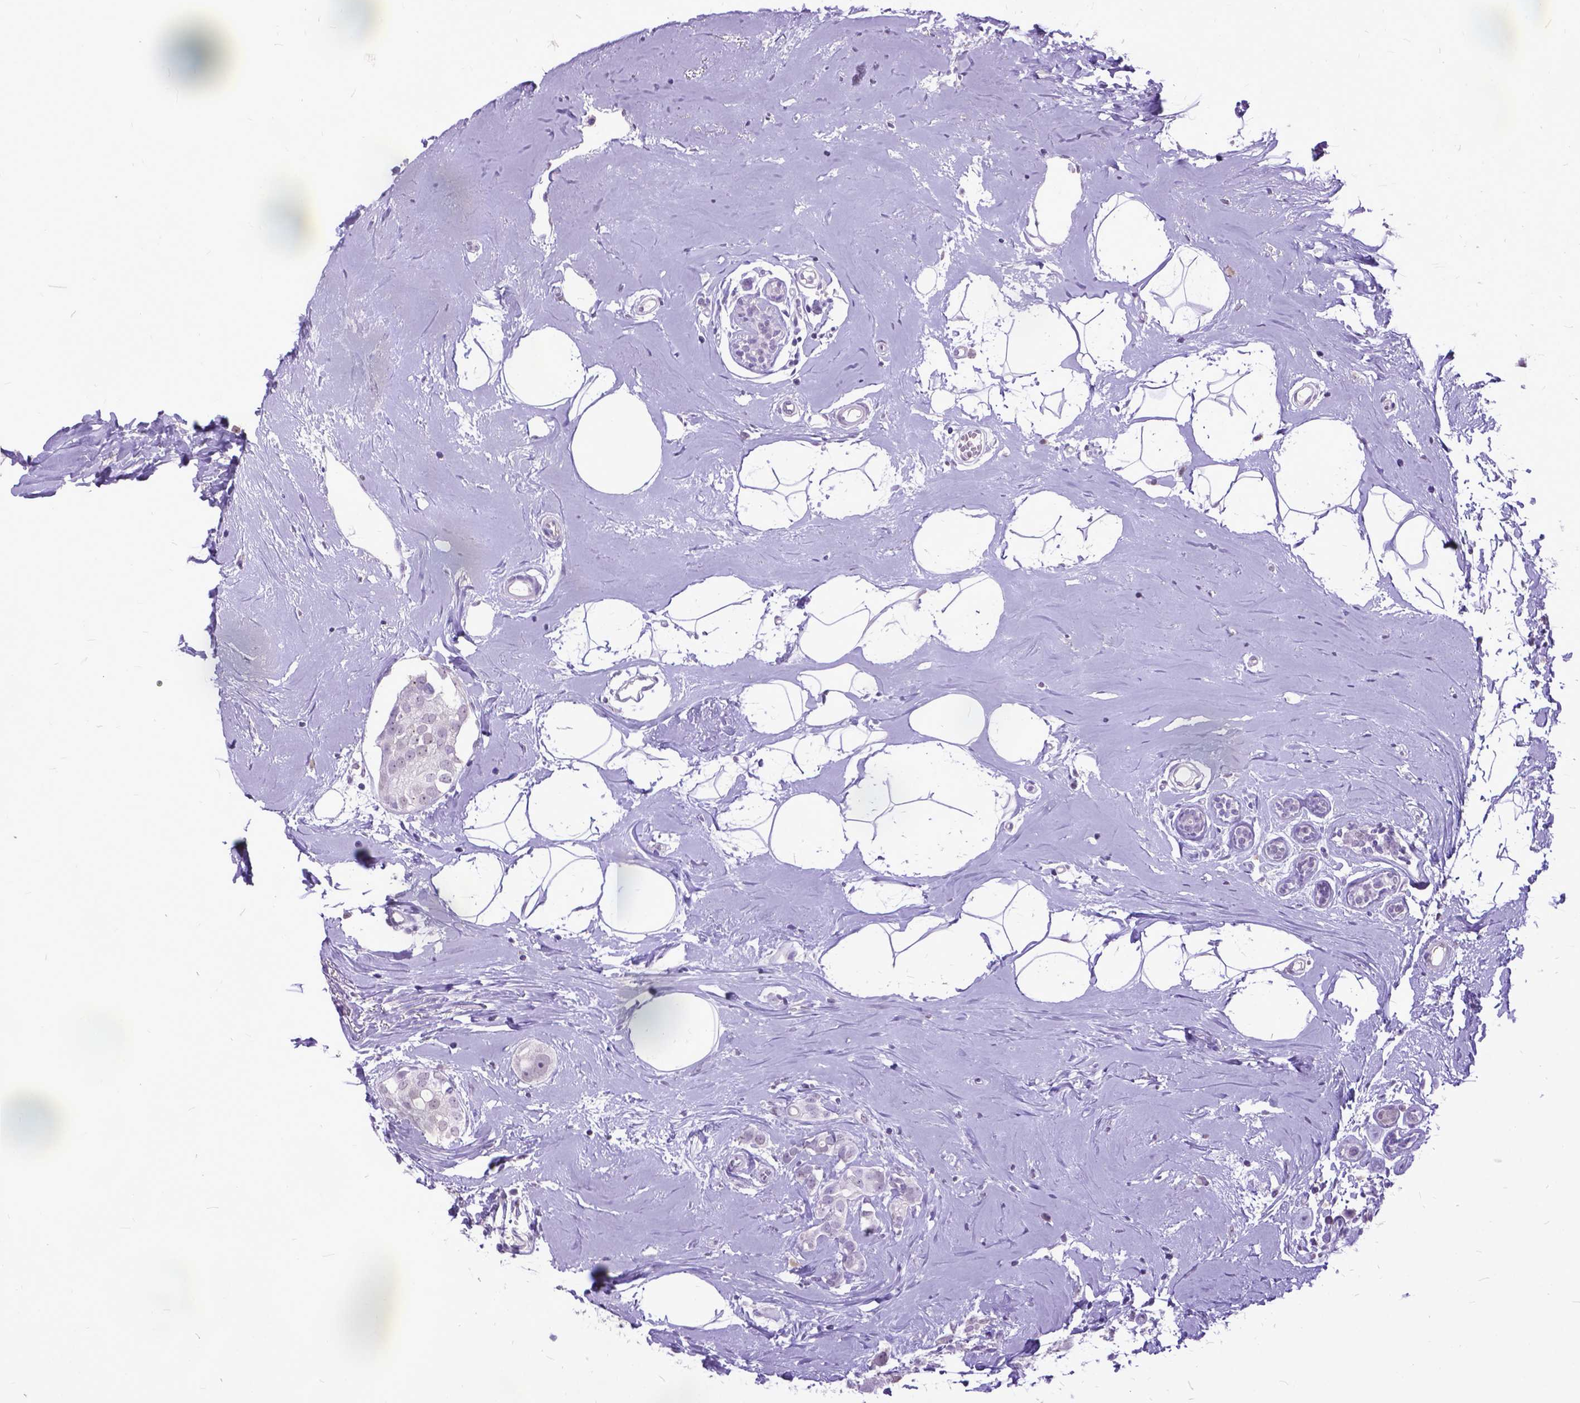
{"staining": {"intensity": "negative", "quantity": "none", "location": "none"}, "tissue": "breast cancer", "cell_type": "Tumor cells", "image_type": "cancer", "snomed": [{"axis": "morphology", "description": "Duct carcinoma"}, {"axis": "topography", "description": "Breast"}], "caption": "IHC photomicrograph of neoplastic tissue: breast infiltrating ductal carcinoma stained with DAB displays no significant protein positivity in tumor cells.", "gene": "MARCHF10", "patient": {"sex": "female", "age": 40}}